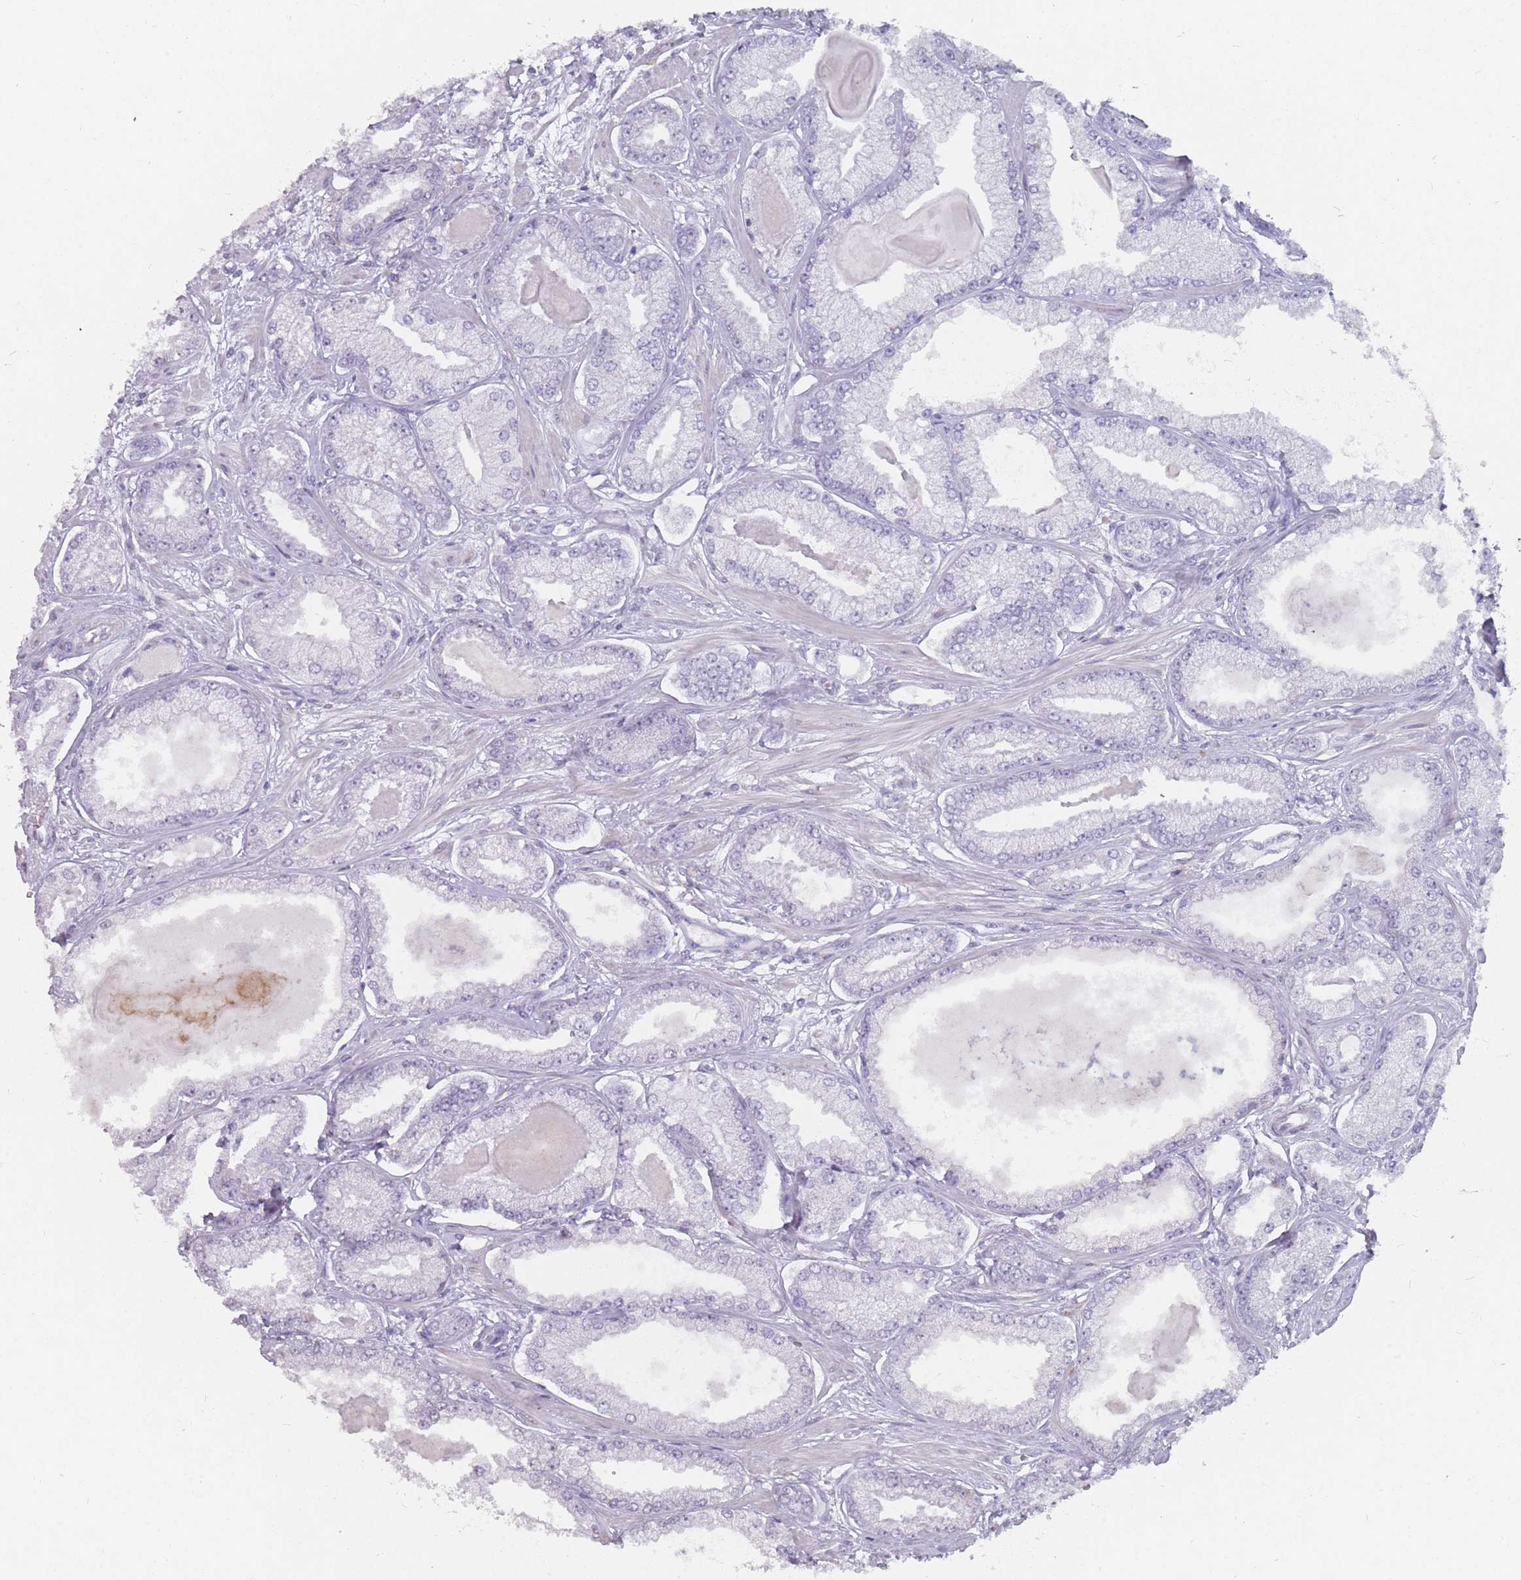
{"staining": {"intensity": "negative", "quantity": "none", "location": "none"}, "tissue": "prostate cancer", "cell_type": "Tumor cells", "image_type": "cancer", "snomed": [{"axis": "morphology", "description": "Adenocarcinoma, Low grade"}, {"axis": "topography", "description": "Prostate"}], "caption": "Immunohistochemical staining of prostate cancer demonstrates no significant positivity in tumor cells.", "gene": "DDX4", "patient": {"sex": "male", "age": 64}}